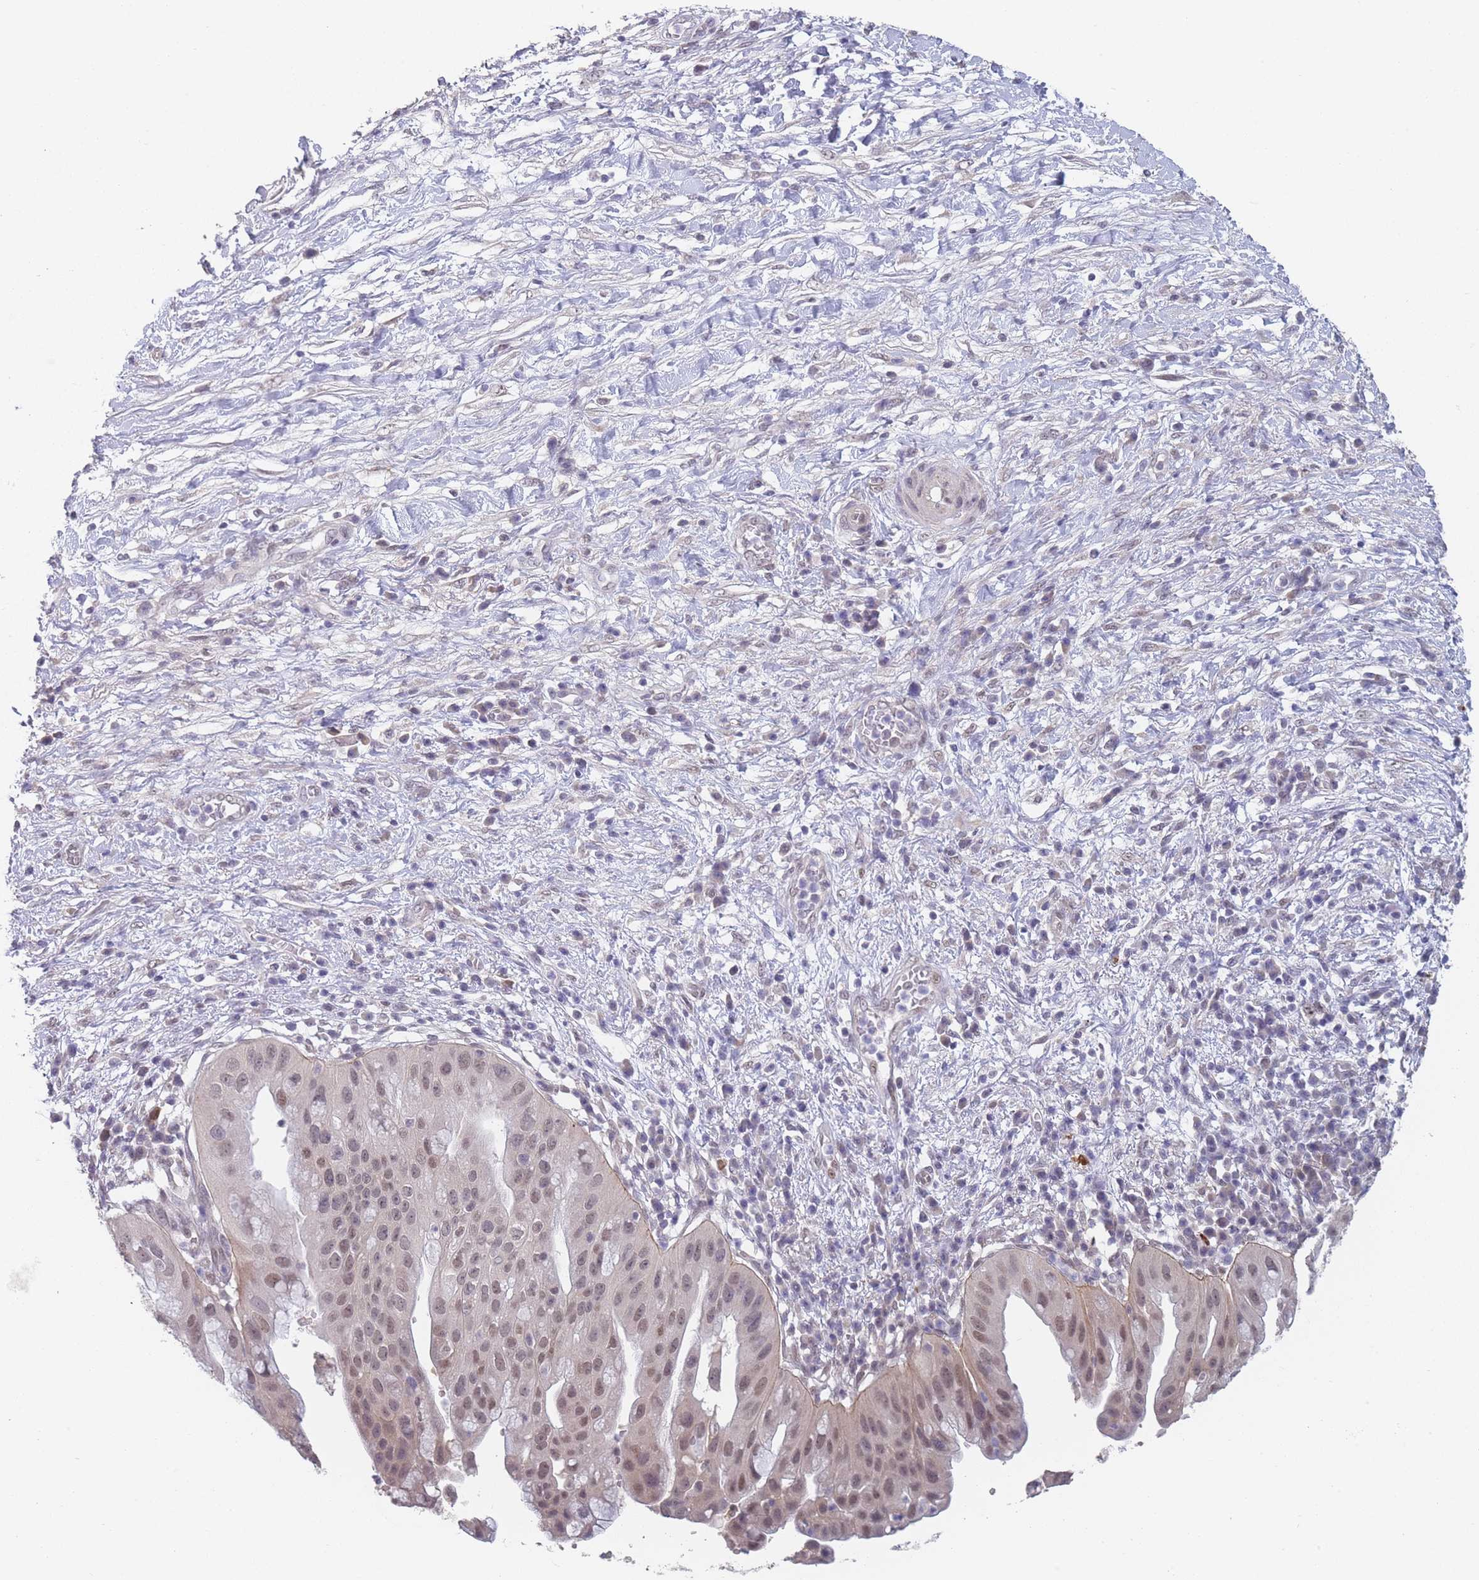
{"staining": {"intensity": "weak", "quantity": "25%-75%", "location": "nuclear"}, "tissue": "pancreatic cancer", "cell_type": "Tumor cells", "image_type": "cancer", "snomed": [{"axis": "morphology", "description": "Adenocarcinoma, NOS"}, {"axis": "topography", "description": "Pancreas"}], "caption": "DAB immunohistochemical staining of human pancreatic cancer displays weak nuclear protein staining in approximately 25%-75% of tumor cells. The staining was performed using DAB to visualize the protein expression in brown, while the nuclei were stained in blue with hematoxylin (Magnification: 20x).", "gene": "ANKRD10", "patient": {"sex": "male", "age": 68}}